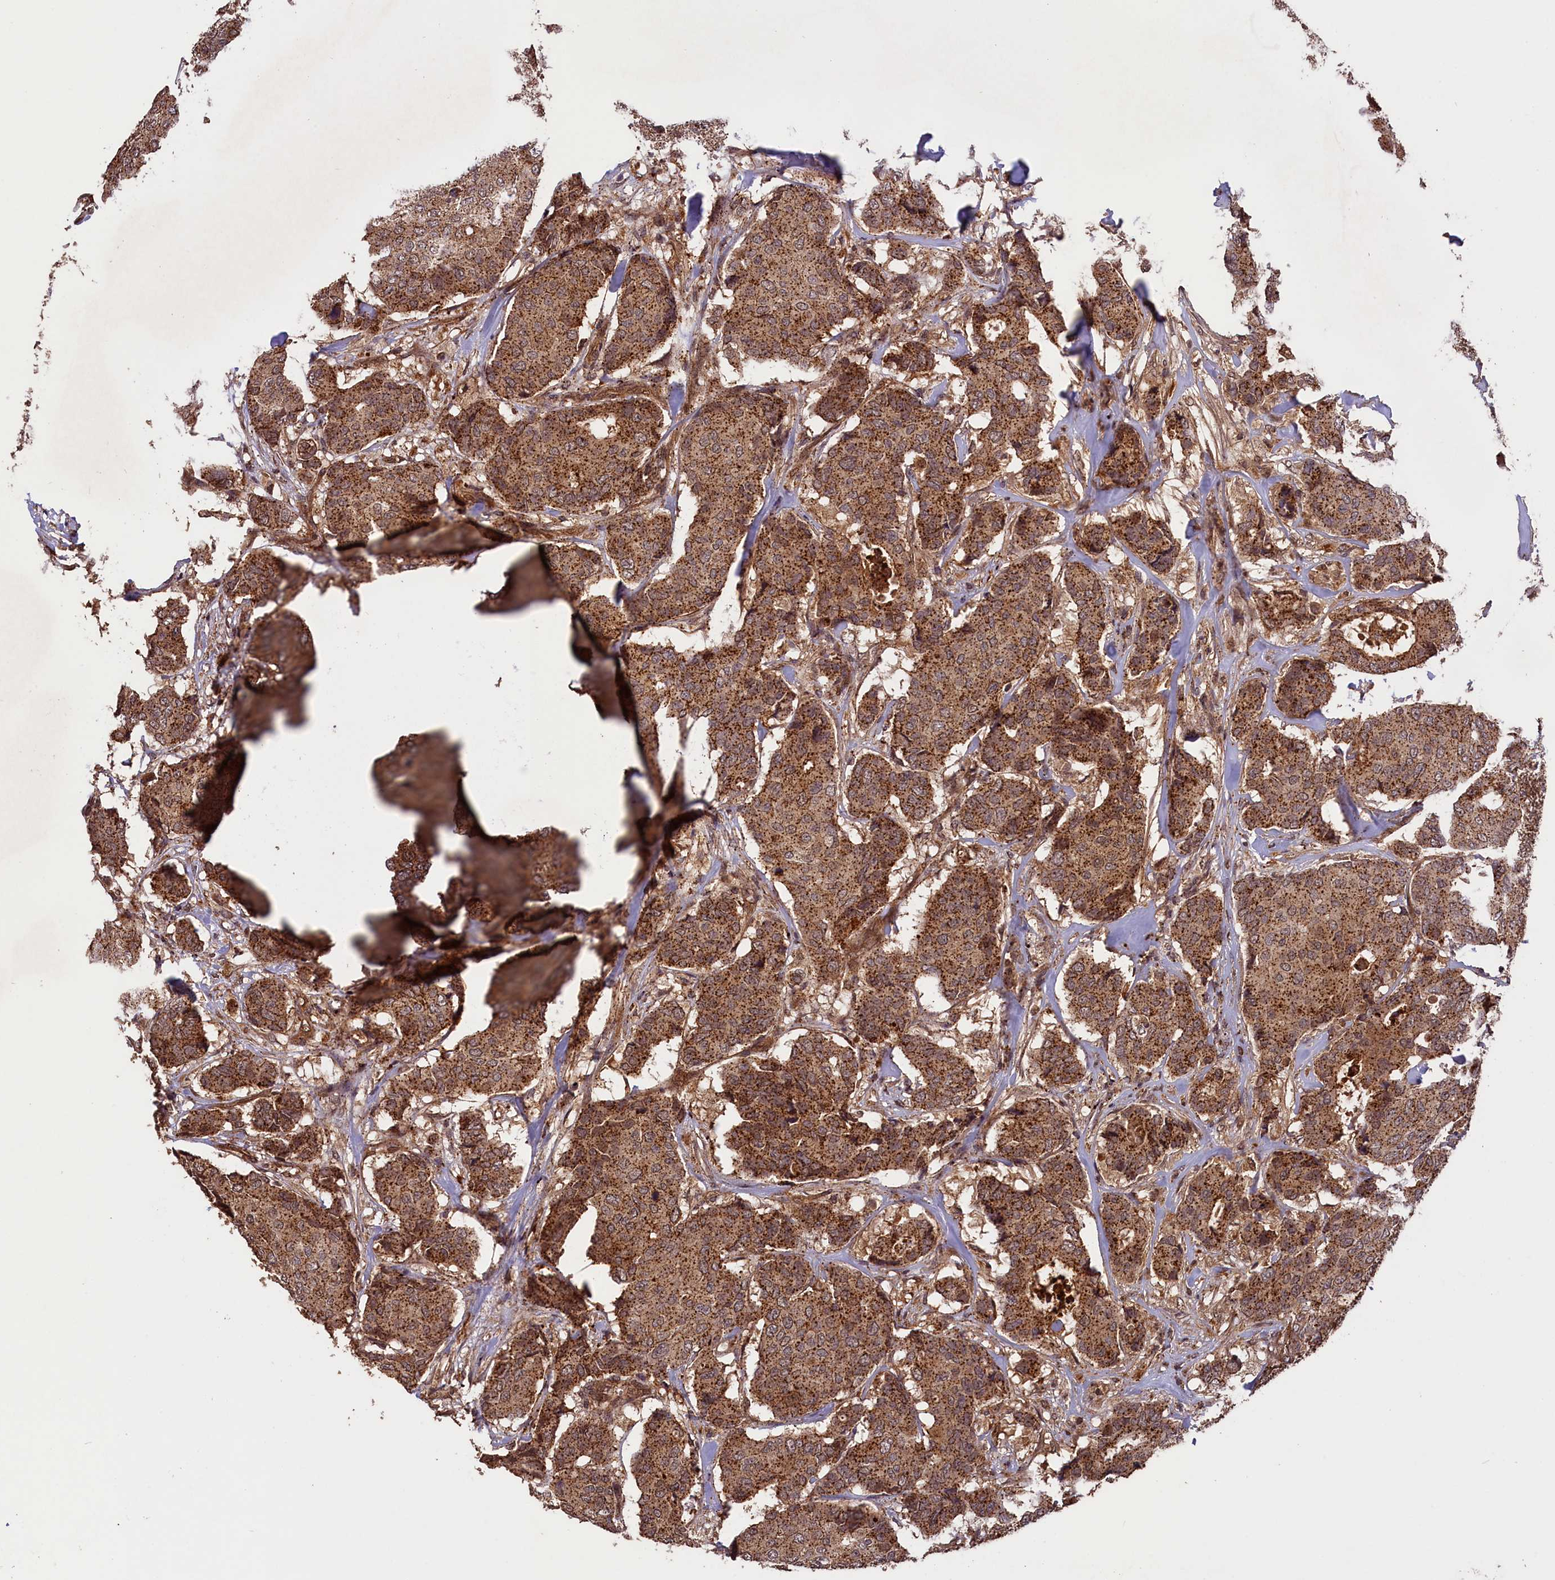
{"staining": {"intensity": "strong", "quantity": ">75%", "location": "cytoplasmic/membranous"}, "tissue": "breast cancer", "cell_type": "Tumor cells", "image_type": "cancer", "snomed": [{"axis": "morphology", "description": "Duct carcinoma"}, {"axis": "topography", "description": "Breast"}], "caption": "There is high levels of strong cytoplasmic/membranous expression in tumor cells of intraductal carcinoma (breast), as demonstrated by immunohistochemical staining (brown color).", "gene": "IST1", "patient": {"sex": "female", "age": 75}}